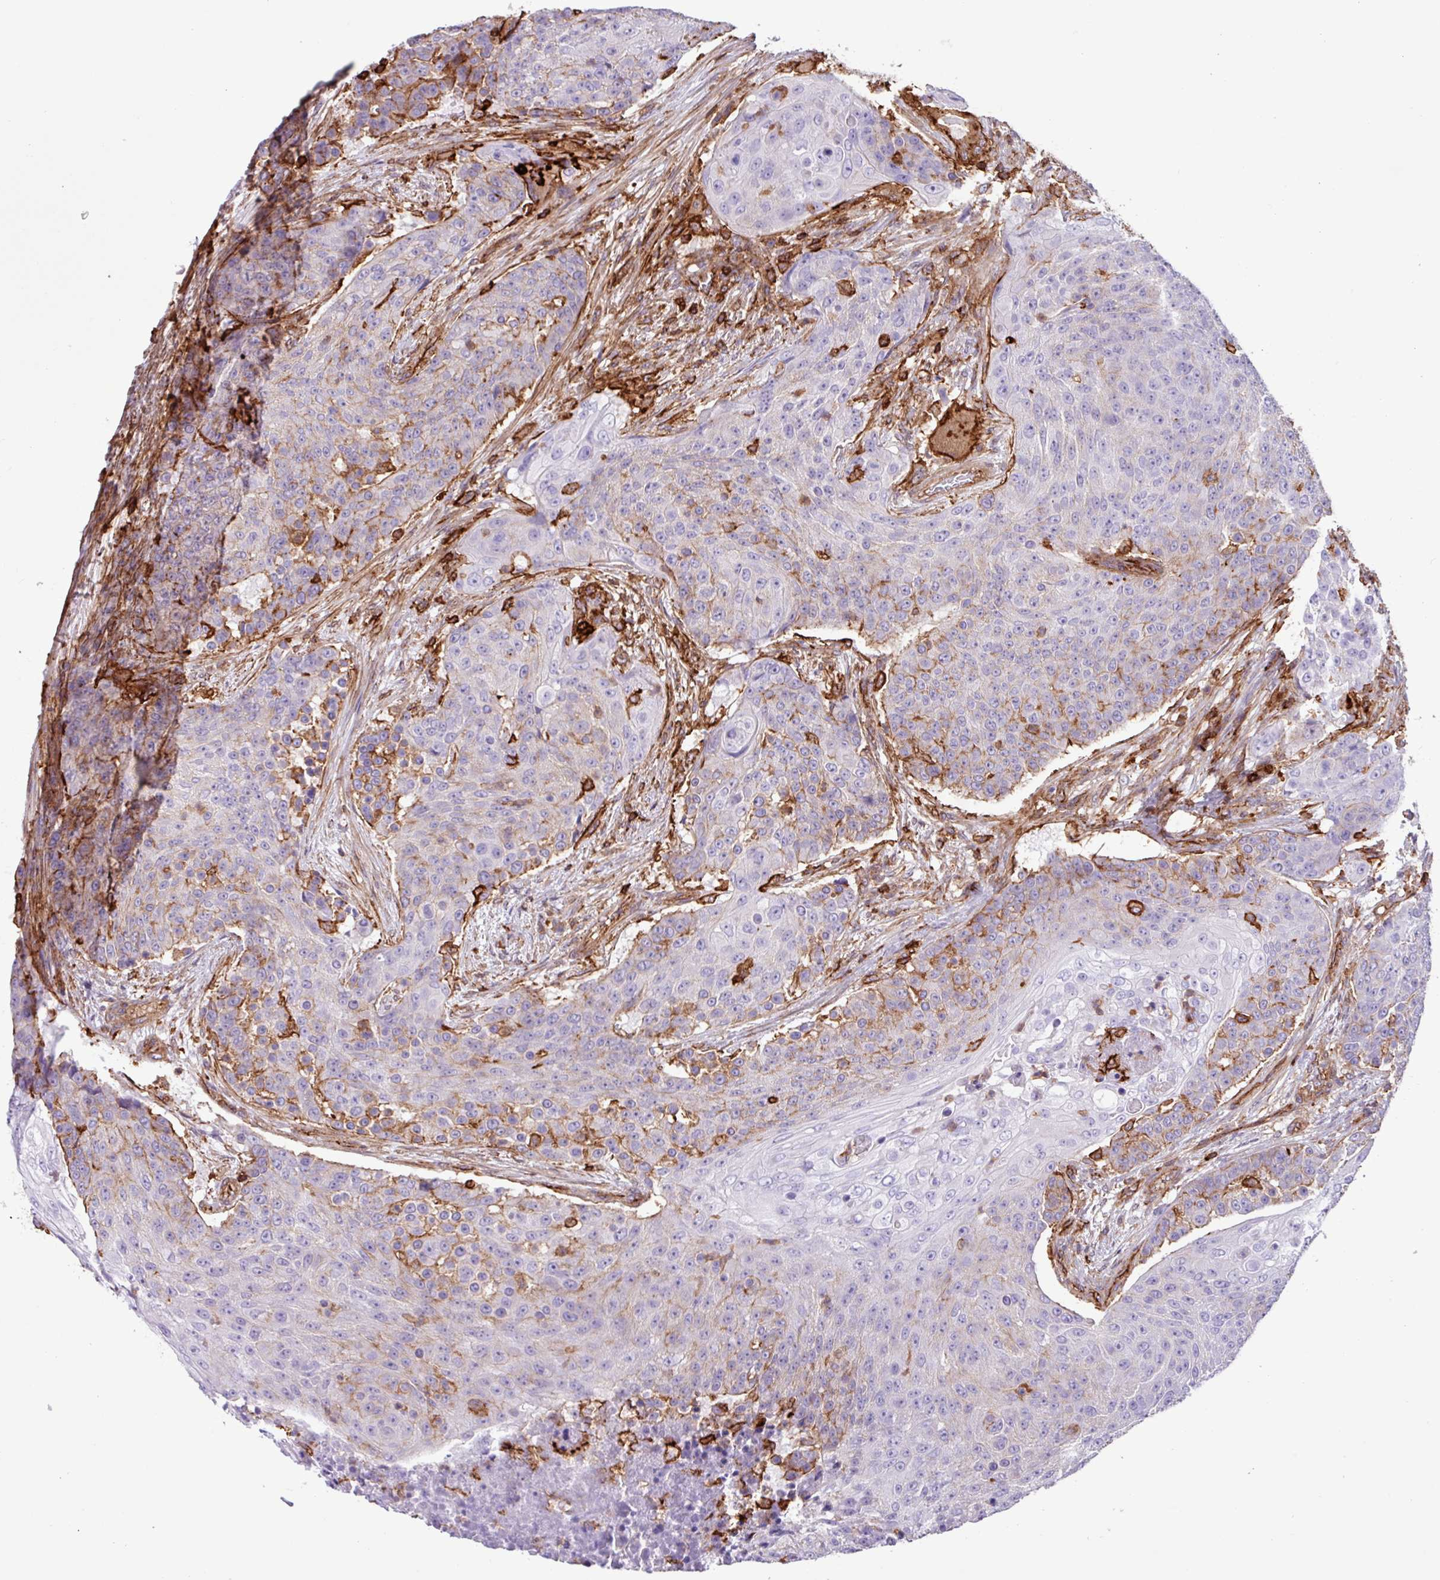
{"staining": {"intensity": "negative", "quantity": "none", "location": "none"}, "tissue": "urothelial cancer", "cell_type": "Tumor cells", "image_type": "cancer", "snomed": [{"axis": "morphology", "description": "Urothelial carcinoma, High grade"}, {"axis": "topography", "description": "Urinary bladder"}], "caption": "A histopathology image of human urothelial cancer is negative for staining in tumor cells.", "gene": "PPP1R18", "patient": {"sex": "female", "age": 63}}